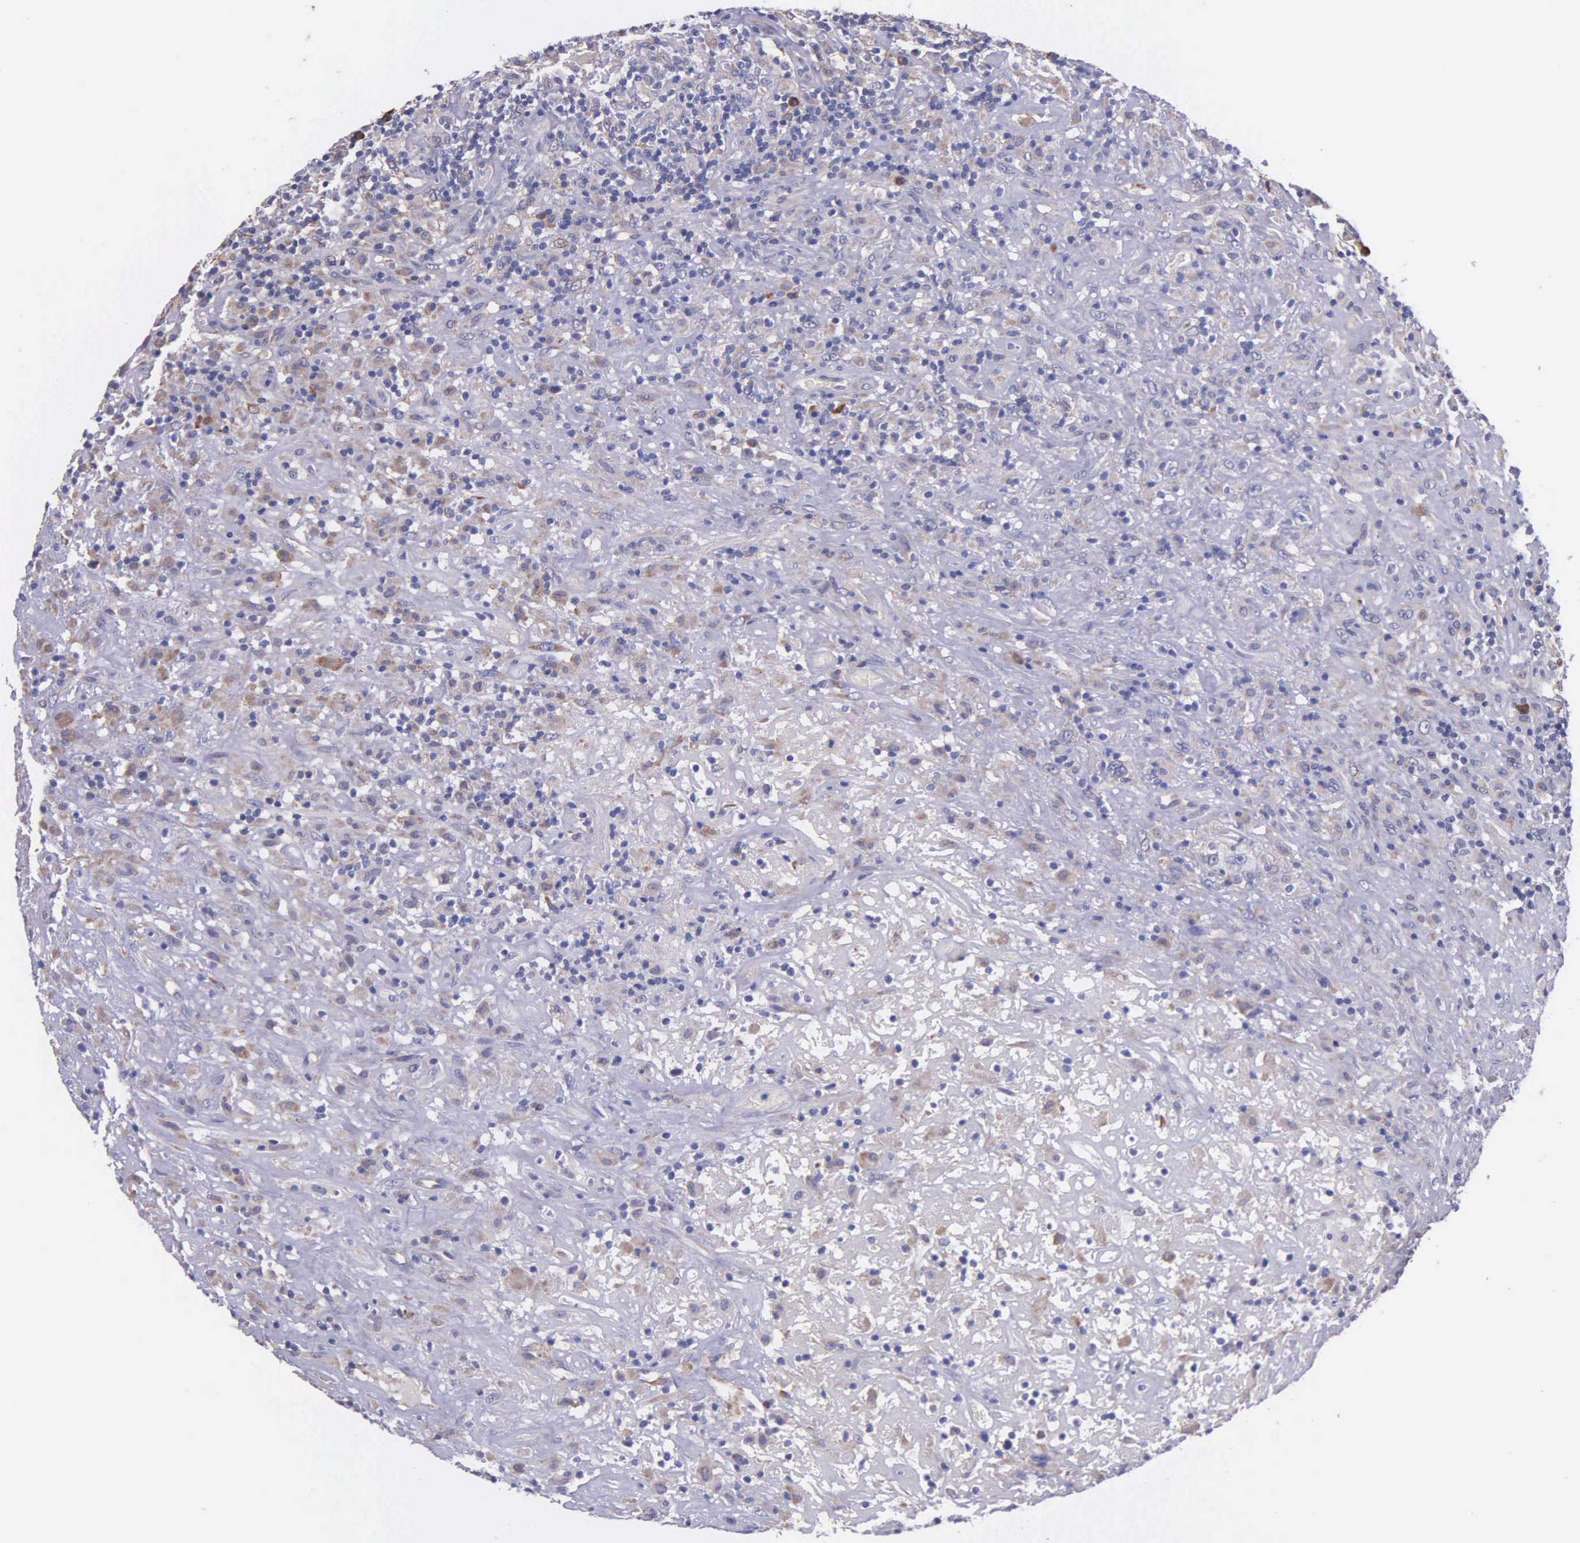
{"staining": {"intensity": "negative", "quantity": "none", "location": "none"}, "tissue": "lymphoma", "cell_type": "Tumor cells", "image_type": "cancer", "snomed": [{"axis": "morphology", "description": "Hodgkin's disease, NOS"}, {"axis": "topography", "description": "Lymph node"}], "caption": "Immunohistochemical staining of Hodgkin's disease reveals no significant positivity in tumor cells.", "gene": "ZC3H12B", "patient": {"sex": "male", "age": 46}}